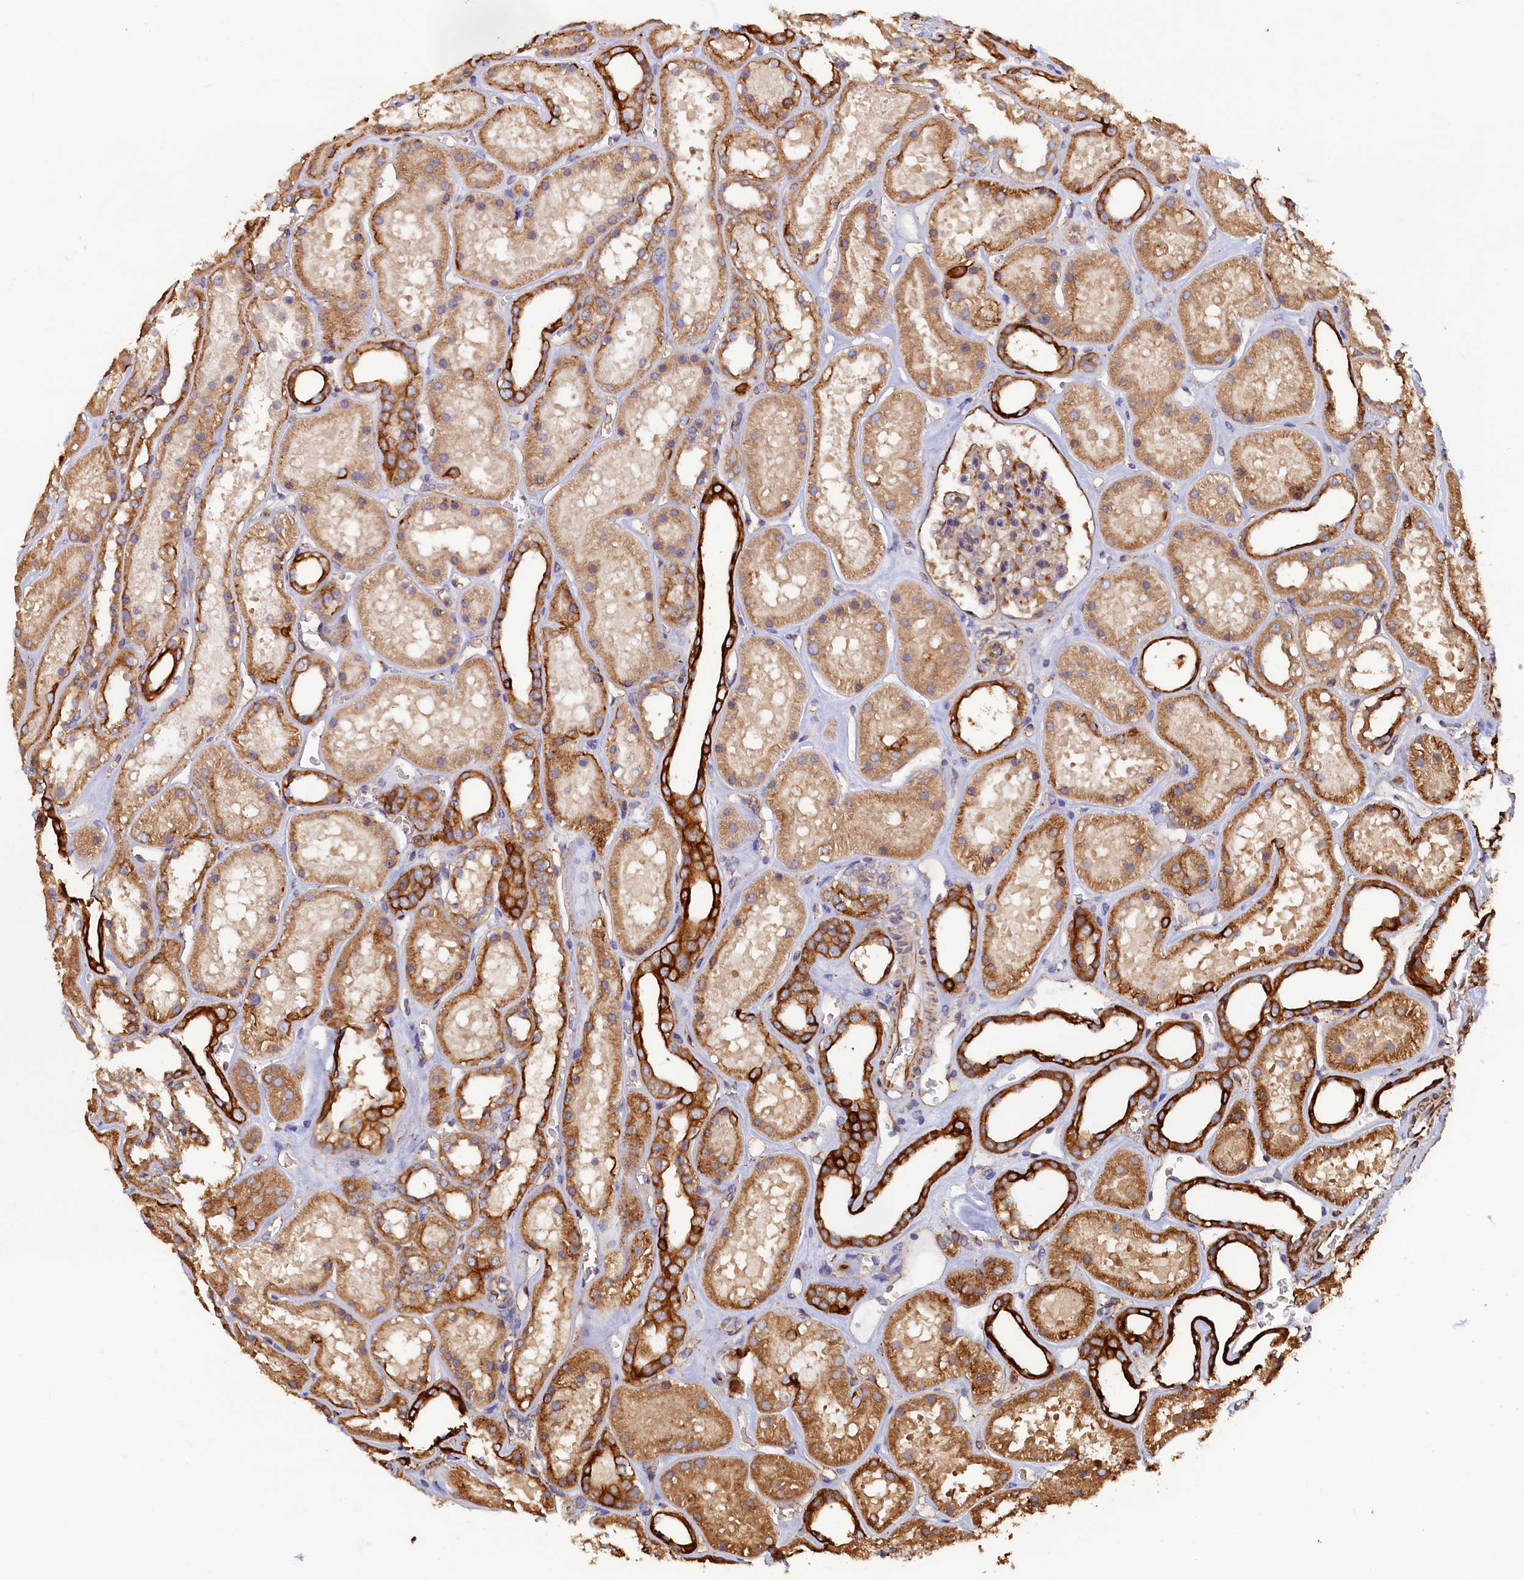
{"staining": {"intensity": "moderate", "quantity": "<25%", "location": "cytoplasmic/membranous"}, "tissue": "kidney", "cell_type": "Cells in glomeruli", "image_type": "normal", "snomed": [{"axis": "morphology", "description": "Normal tissue, NOS"}, {"axis": "topography", "description": "Kidney"}], "caption": "Benign kidney was stained to show a protein in brown. There is low levels of moderate cytoplasmic/membranous expression in approximately <25% of cells in glomeruli.", "gene": "LRRC57", "patient": {"sex": "female", "age": 41}}